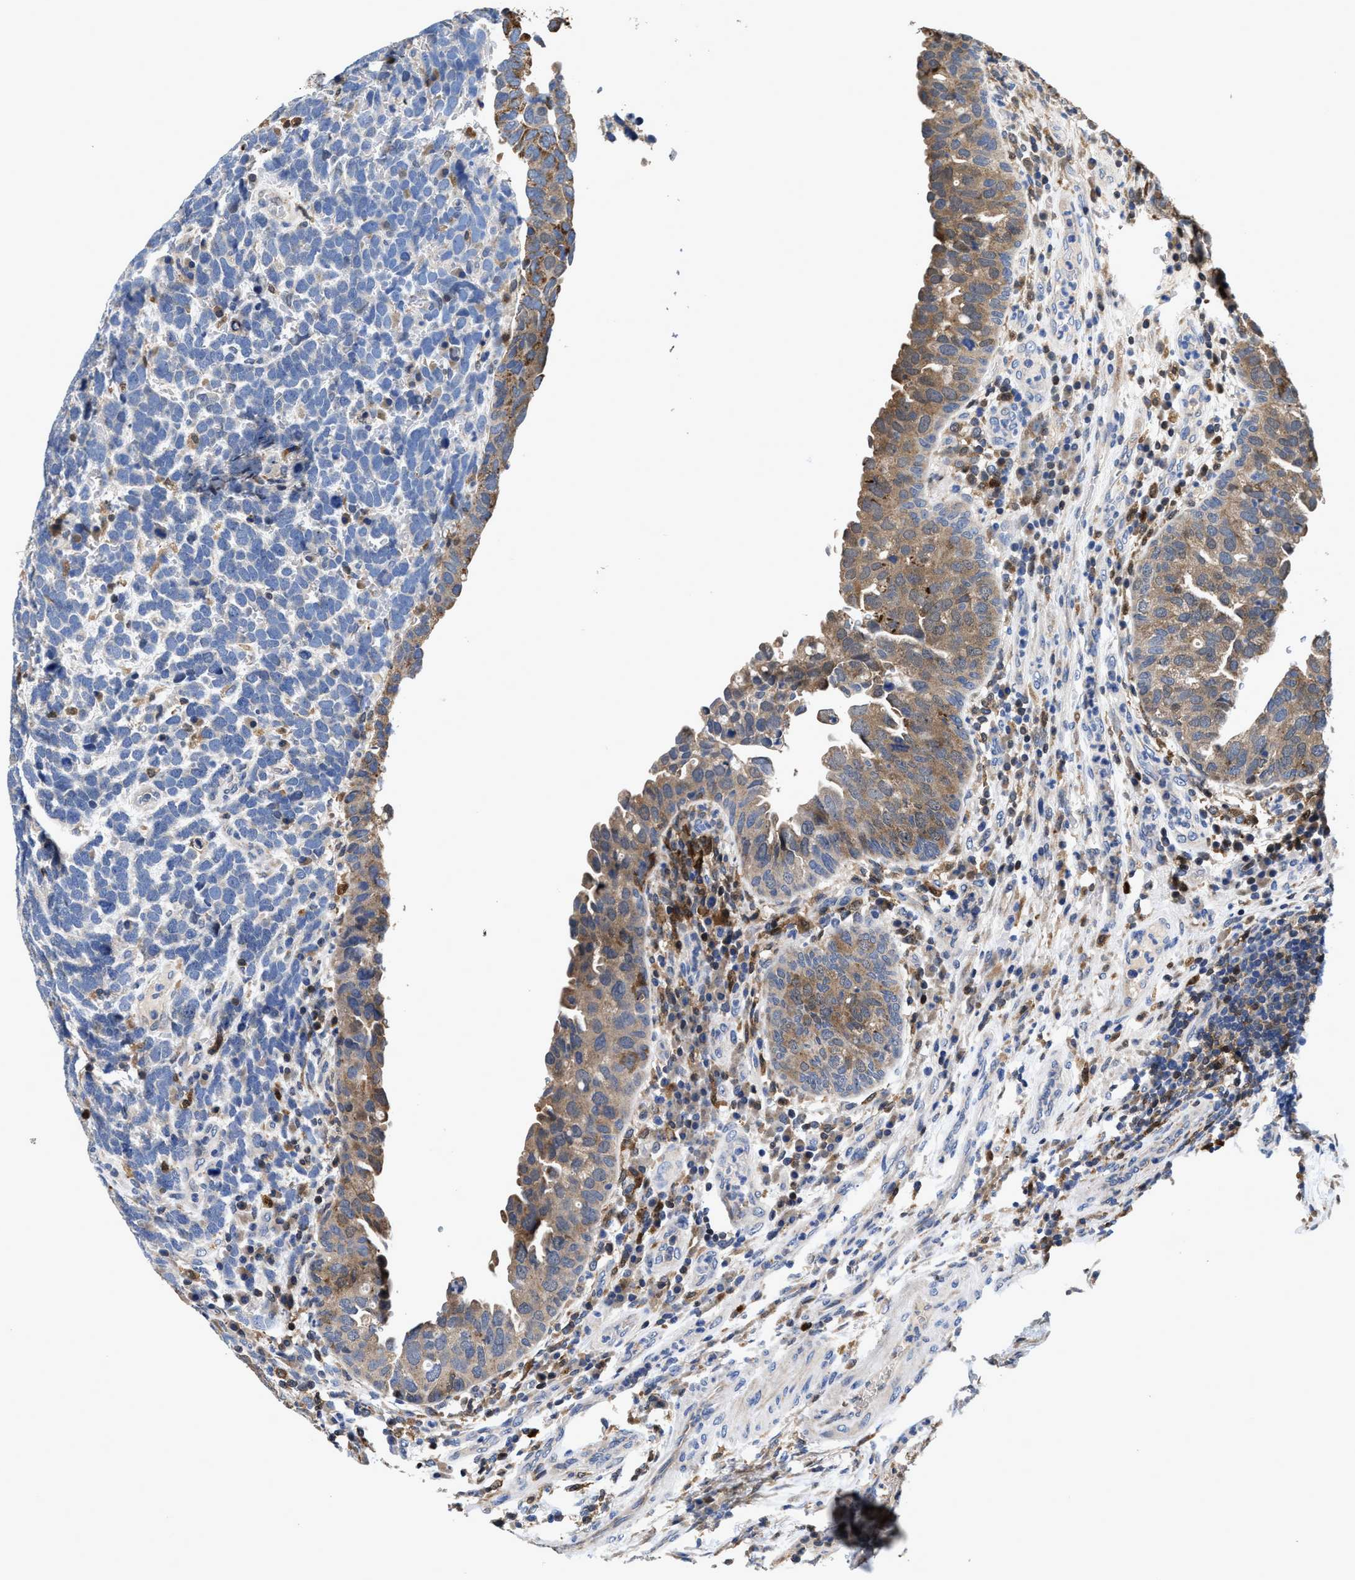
{"staining": {"intensity": "negative", "quantity": "none", "location": "none"}, "tissue": "urothelial cancer", "cell_type": "Tumor cells", "image_type": "cancer", "snomed": [{"axis": "morphology", "description": "Urothelial carcinoma, High grade"}, {"axis": "topography", "description": "Urinary bladder"}], "caption": "Tumor cells show no significant expression in urothelial cancer.", "gene": "RGS10", "patient": {"sex": "female", "age": 82}}